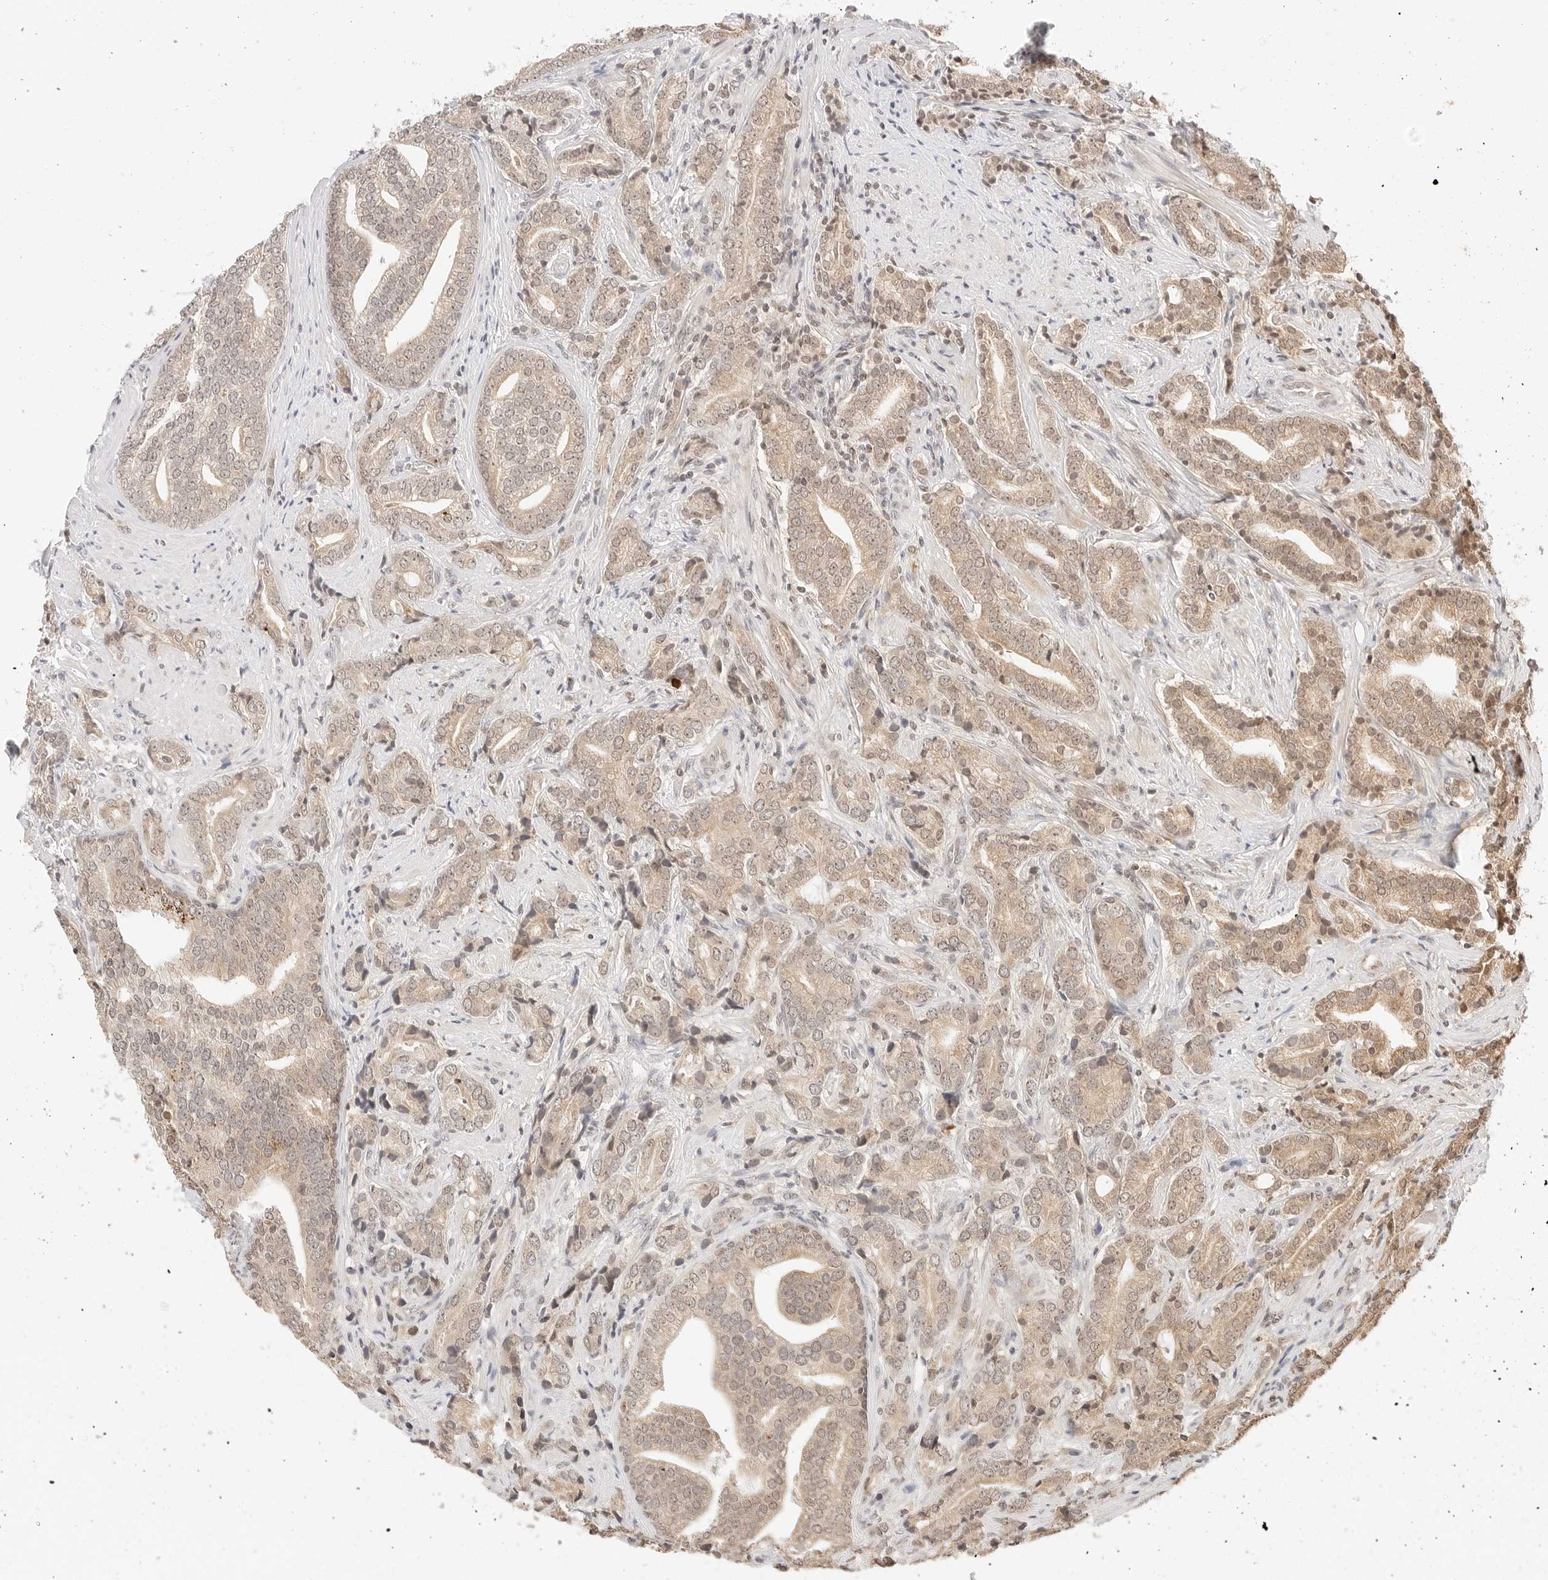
{"staining": {"intensity": "weak", "quantity": ">75%", "location": "cytoplasmic/membranous,nuclear"}, "tissue": "prostate cancer", "cell_type": "Tumor cells", "image_type": "cancer", "snomed": [{"axis": "morphology", "description": "Adenocarcinoma, High grade"}, {"axis": "topography", "description": "Prostate"}], "caption": "High-grade adenocarcinoma (prostate) stained for a protein reveals weak cytoplasmic/membranous and nuclear positivity in tumor cells.", "gene": "SEPTIN4", "patient": {"sex": "male", "age": 57}}